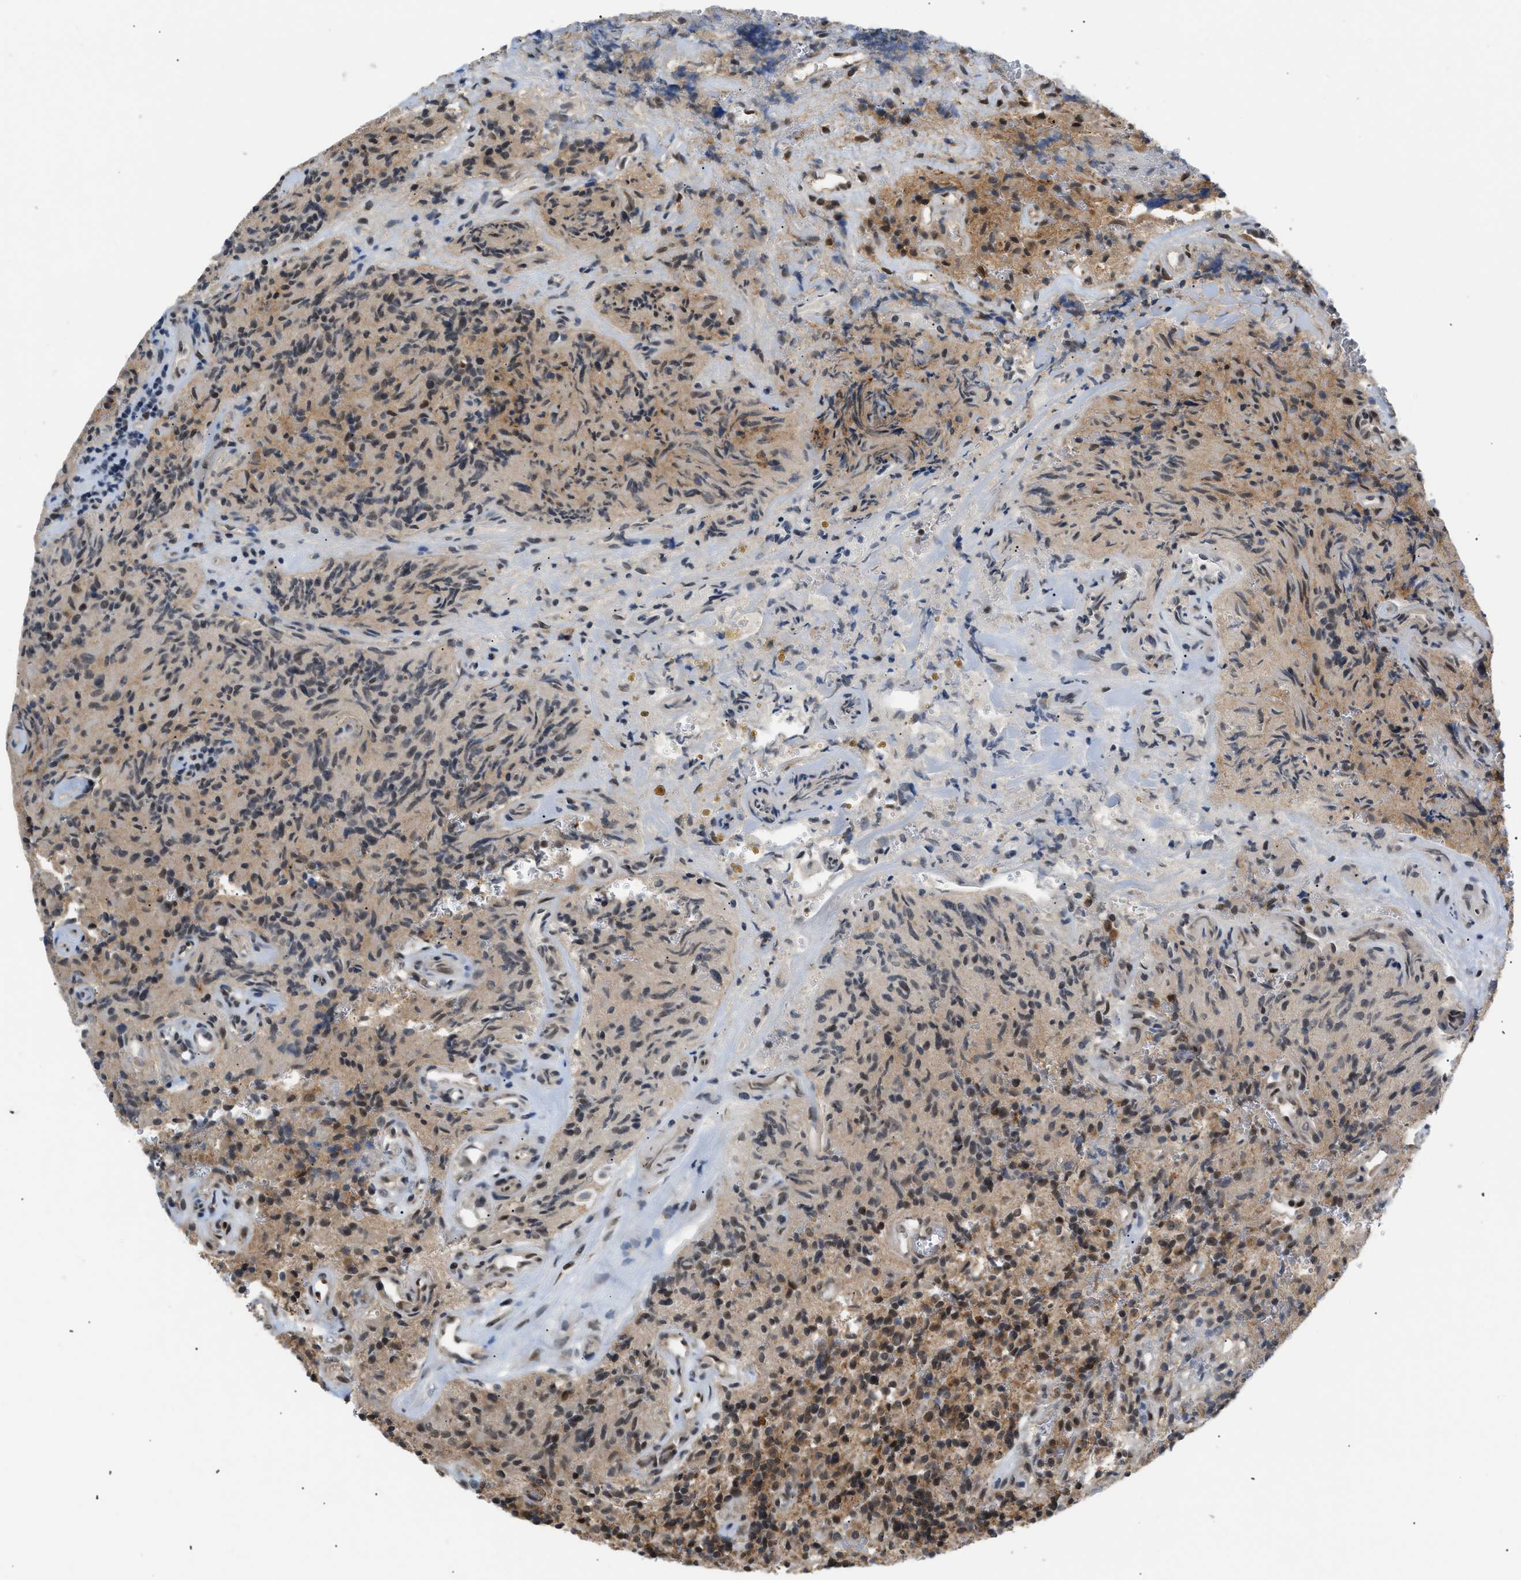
{"staining": {"intensity": "moderate", "quantity": ">75%", "location": "cytoplasmic/membranous"}, "tissue": "glioma", "cell_type": "Tumor cells", "image_type": "cancer", "snomed": [{"axis": "morphology", "description": "Glioma, malignant, High grade"}, {"axis": "topography", "description": "Brain"}], "caption": "A medium amount of moderate cytoplasmic/membranous positivity is identified in approximately >75% of tumor cells in glioma tissue. Nuclei are stained in blue.", "gene": "ZBTB11", "patient": {"sex": "male", "age": 71}}